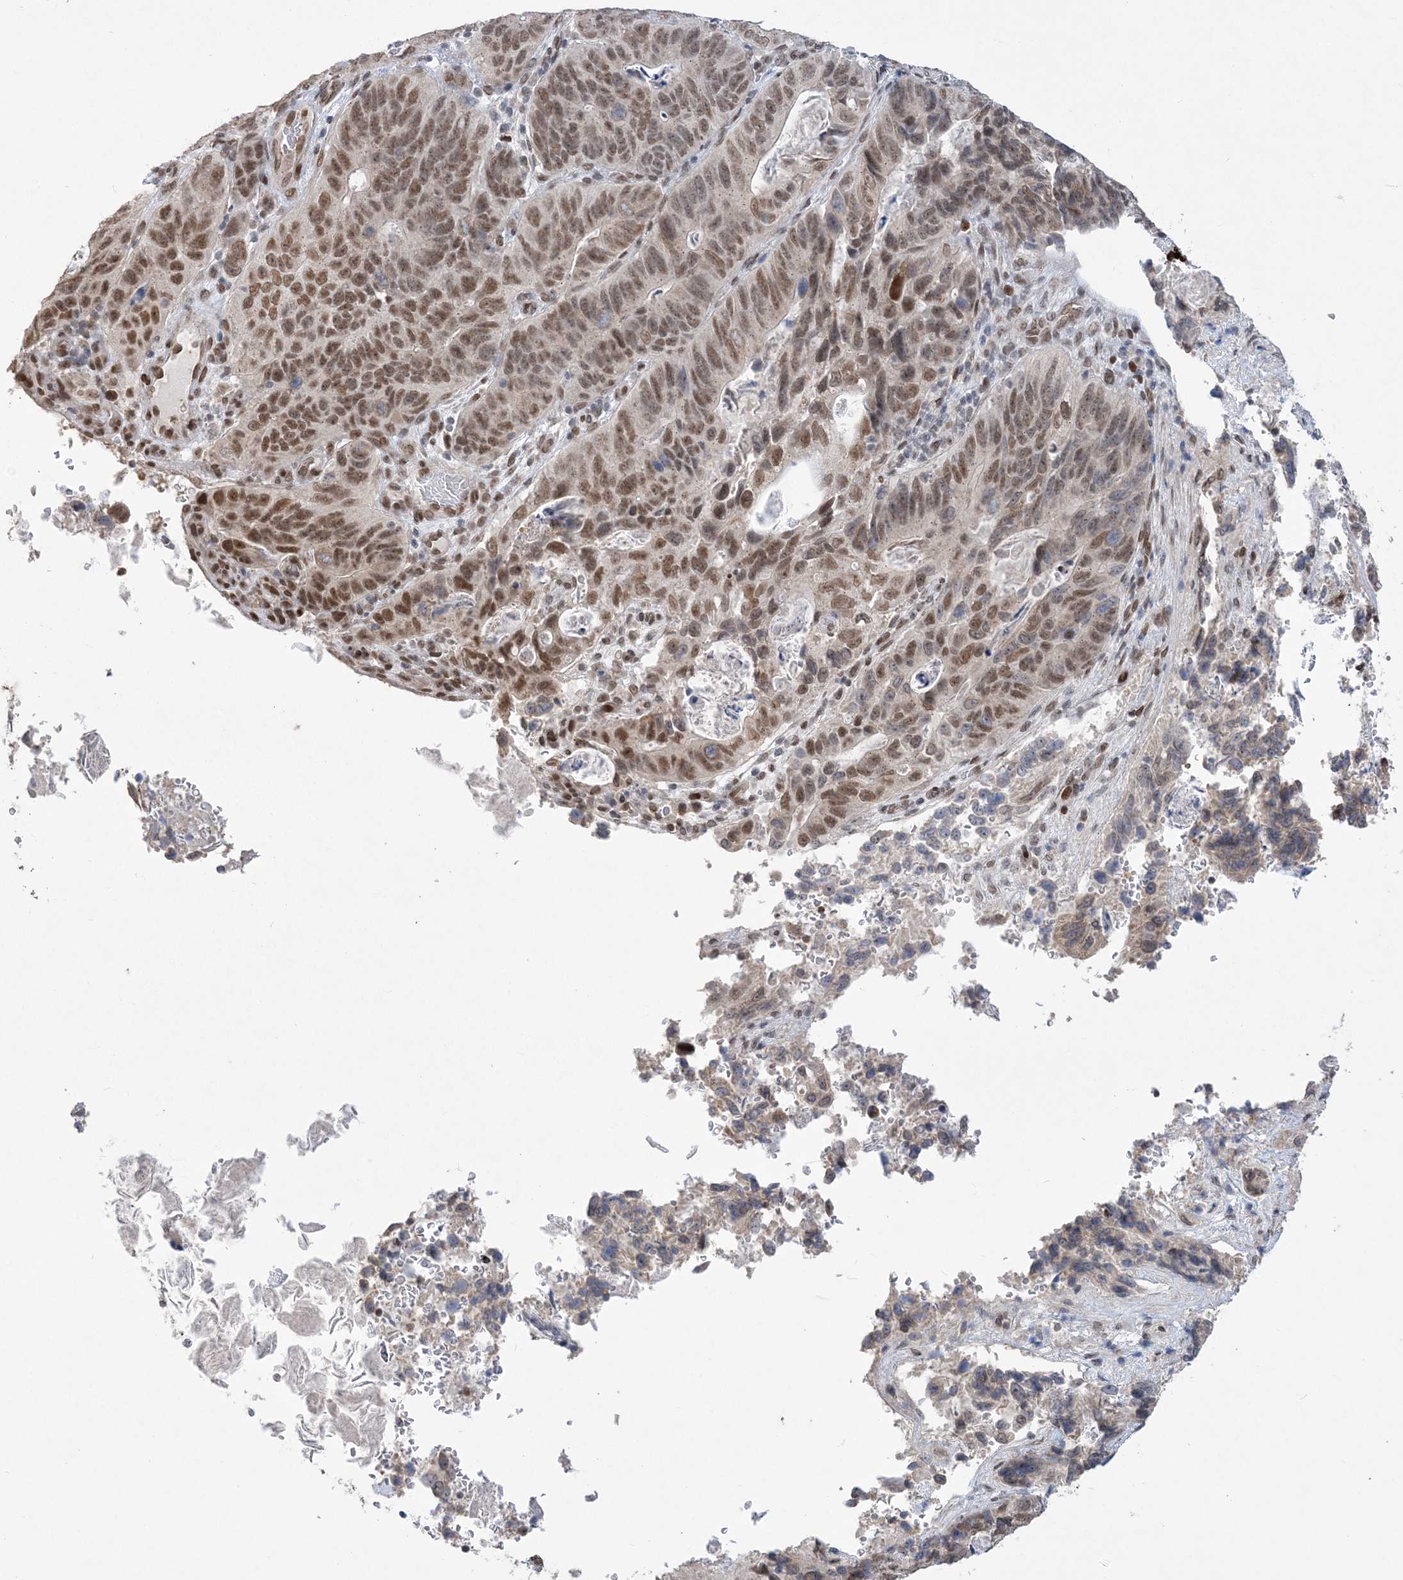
{"staining": {"intensity": "moderate", "quantity": ">75%", "location": "nuclear"}, "tissue": "stomach cancer", "cell_type": "Tumor cells", "image_type": "cancer", "snomed": [{"axis": "morphology", "description": "Normal tissue, NOS"}, {"axis": "morphology", "description": "Adenocarcinoma, NOS"}, {"axis": "topography", "description": "Stomach"}], "caption": "Moderate nuclear protein staining is identified in approximately >75% of tumor cells in stomach cancer (adenocarcinoma).", "gene": "WAC", "patient": {"sex": "female", "age": 89}}